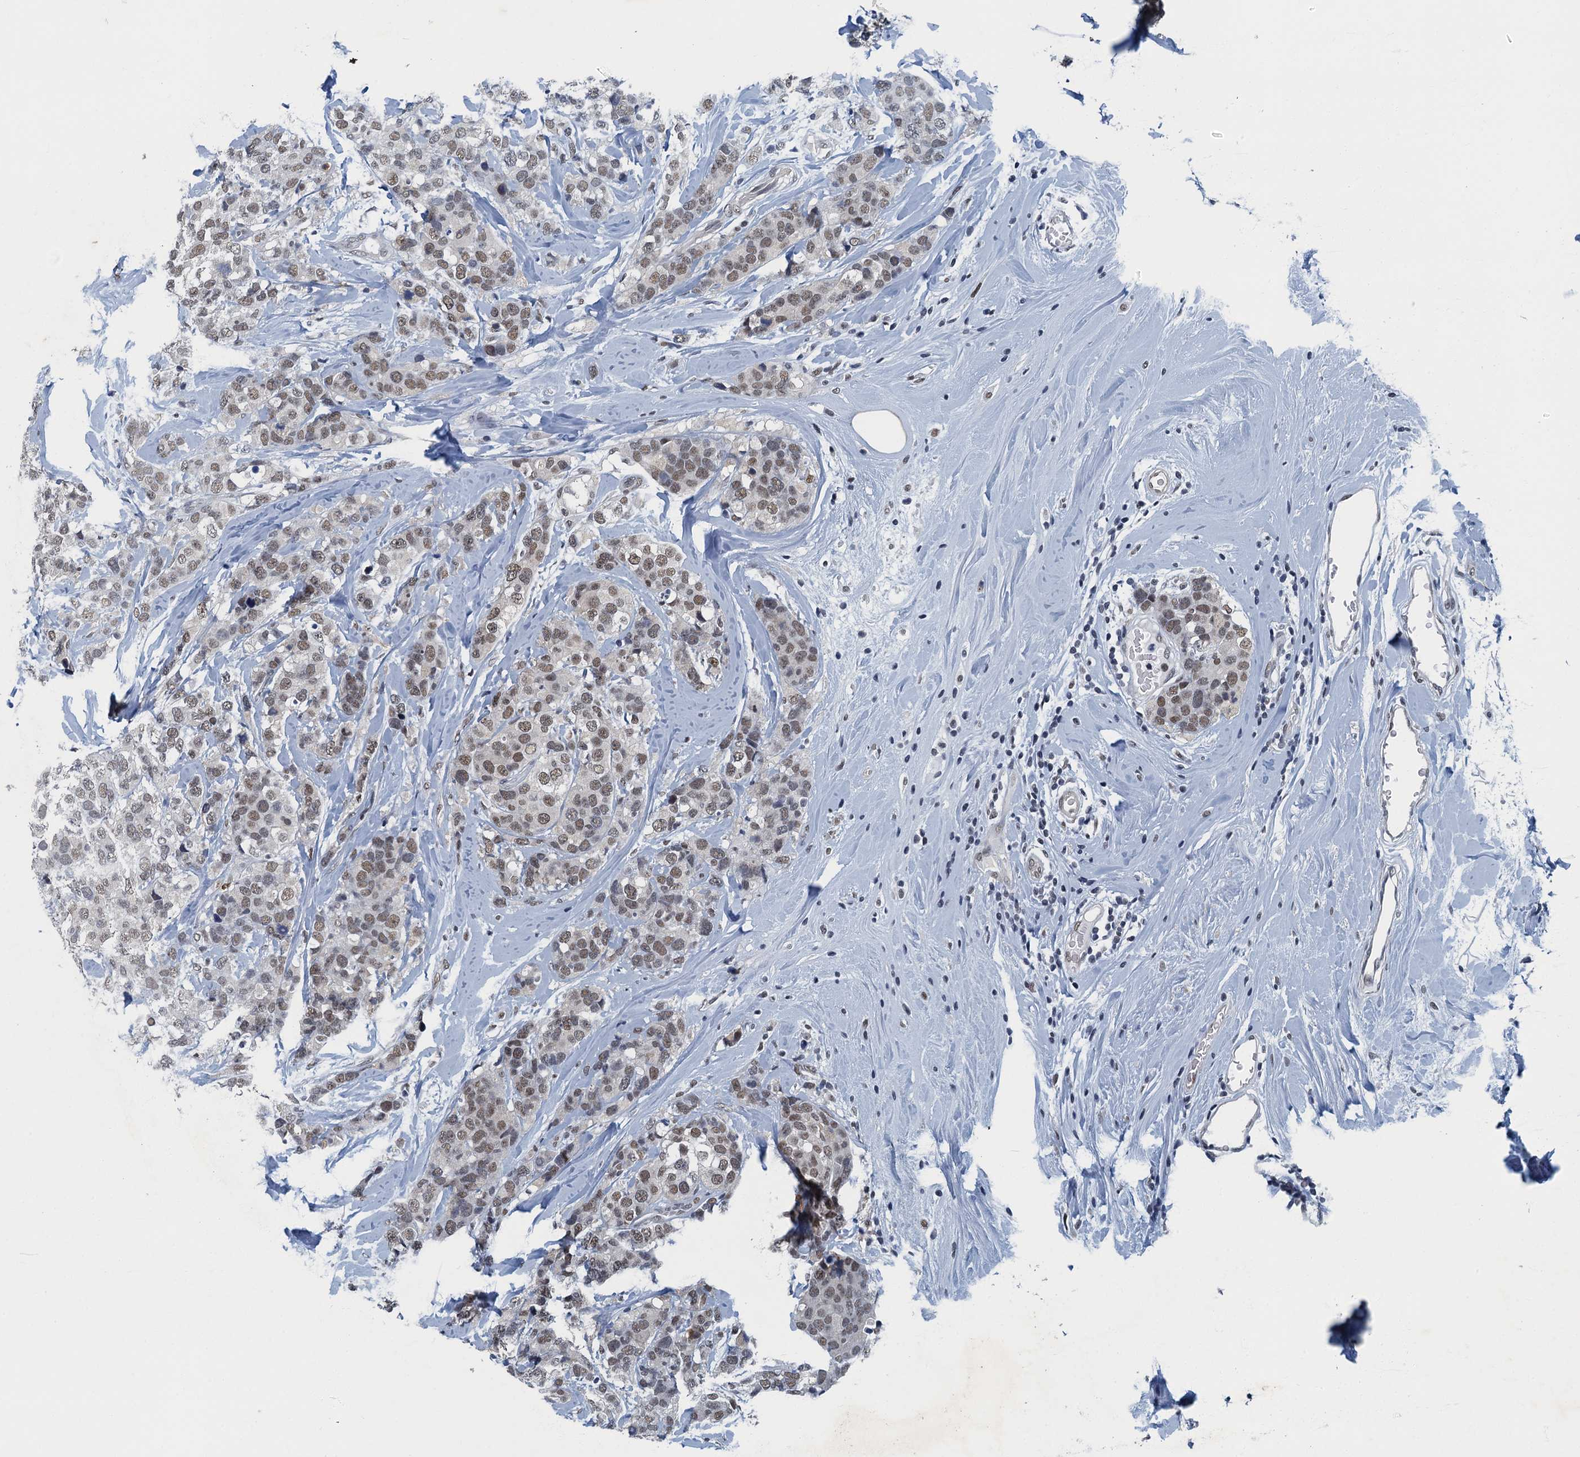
{"staining": {"intensity": "moderate", "quantity": ">75%", "location": "nuclear"}, "tissue": "breast cancer", "cell_type": "Tumor cells", "image_type": "cancer", "snomed": [{"axis": "morphology", "description": "Lobular carcinoma"}, {"axis": "topography", "description": "Breast"}], "caption": "This is a histology image of IHC staining of breast lobular carcinoma, which shows moderate expression in the nuclear of tumor cells.", "gene": "GADL1", "patient": {"sex": "female", "age": 59}}